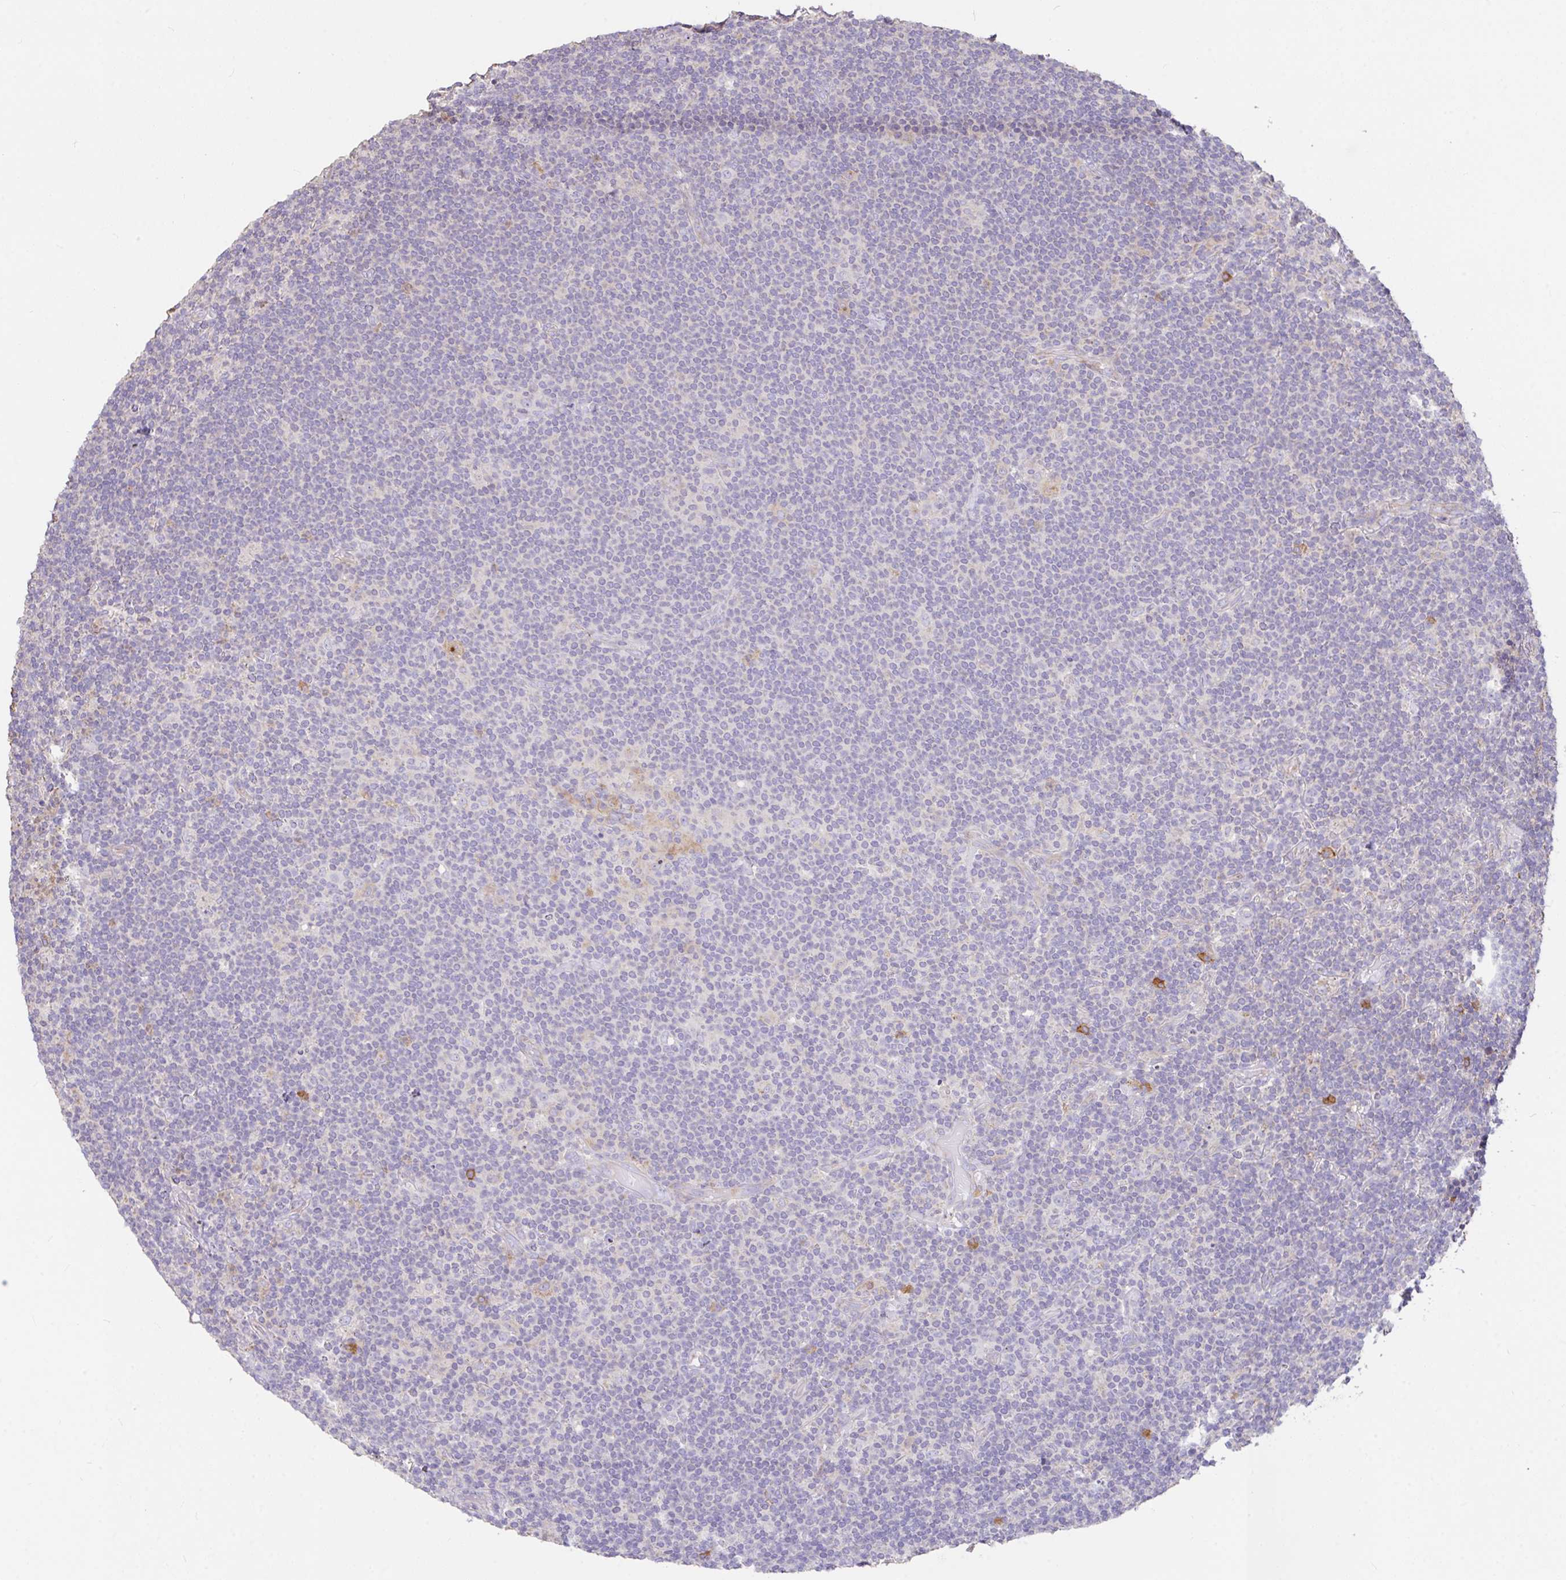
{"staining": {"intensity": "negative", "quantity": "none", "location": "none"}, "tissue": "lymphoma", "cell_type": "Tumor cells", "image_type": "cancer", "snomed": [{"axis": "morphology", "description": "Hodgkin's disease, NOS"}, {"axis": "topography", "description": "Lymph node"}], "caption": "Tumor cells are negative for brown protein staining in lymphoma.", "gene": "FCER1A", "patient": {"sex": "female", "age": 57}}